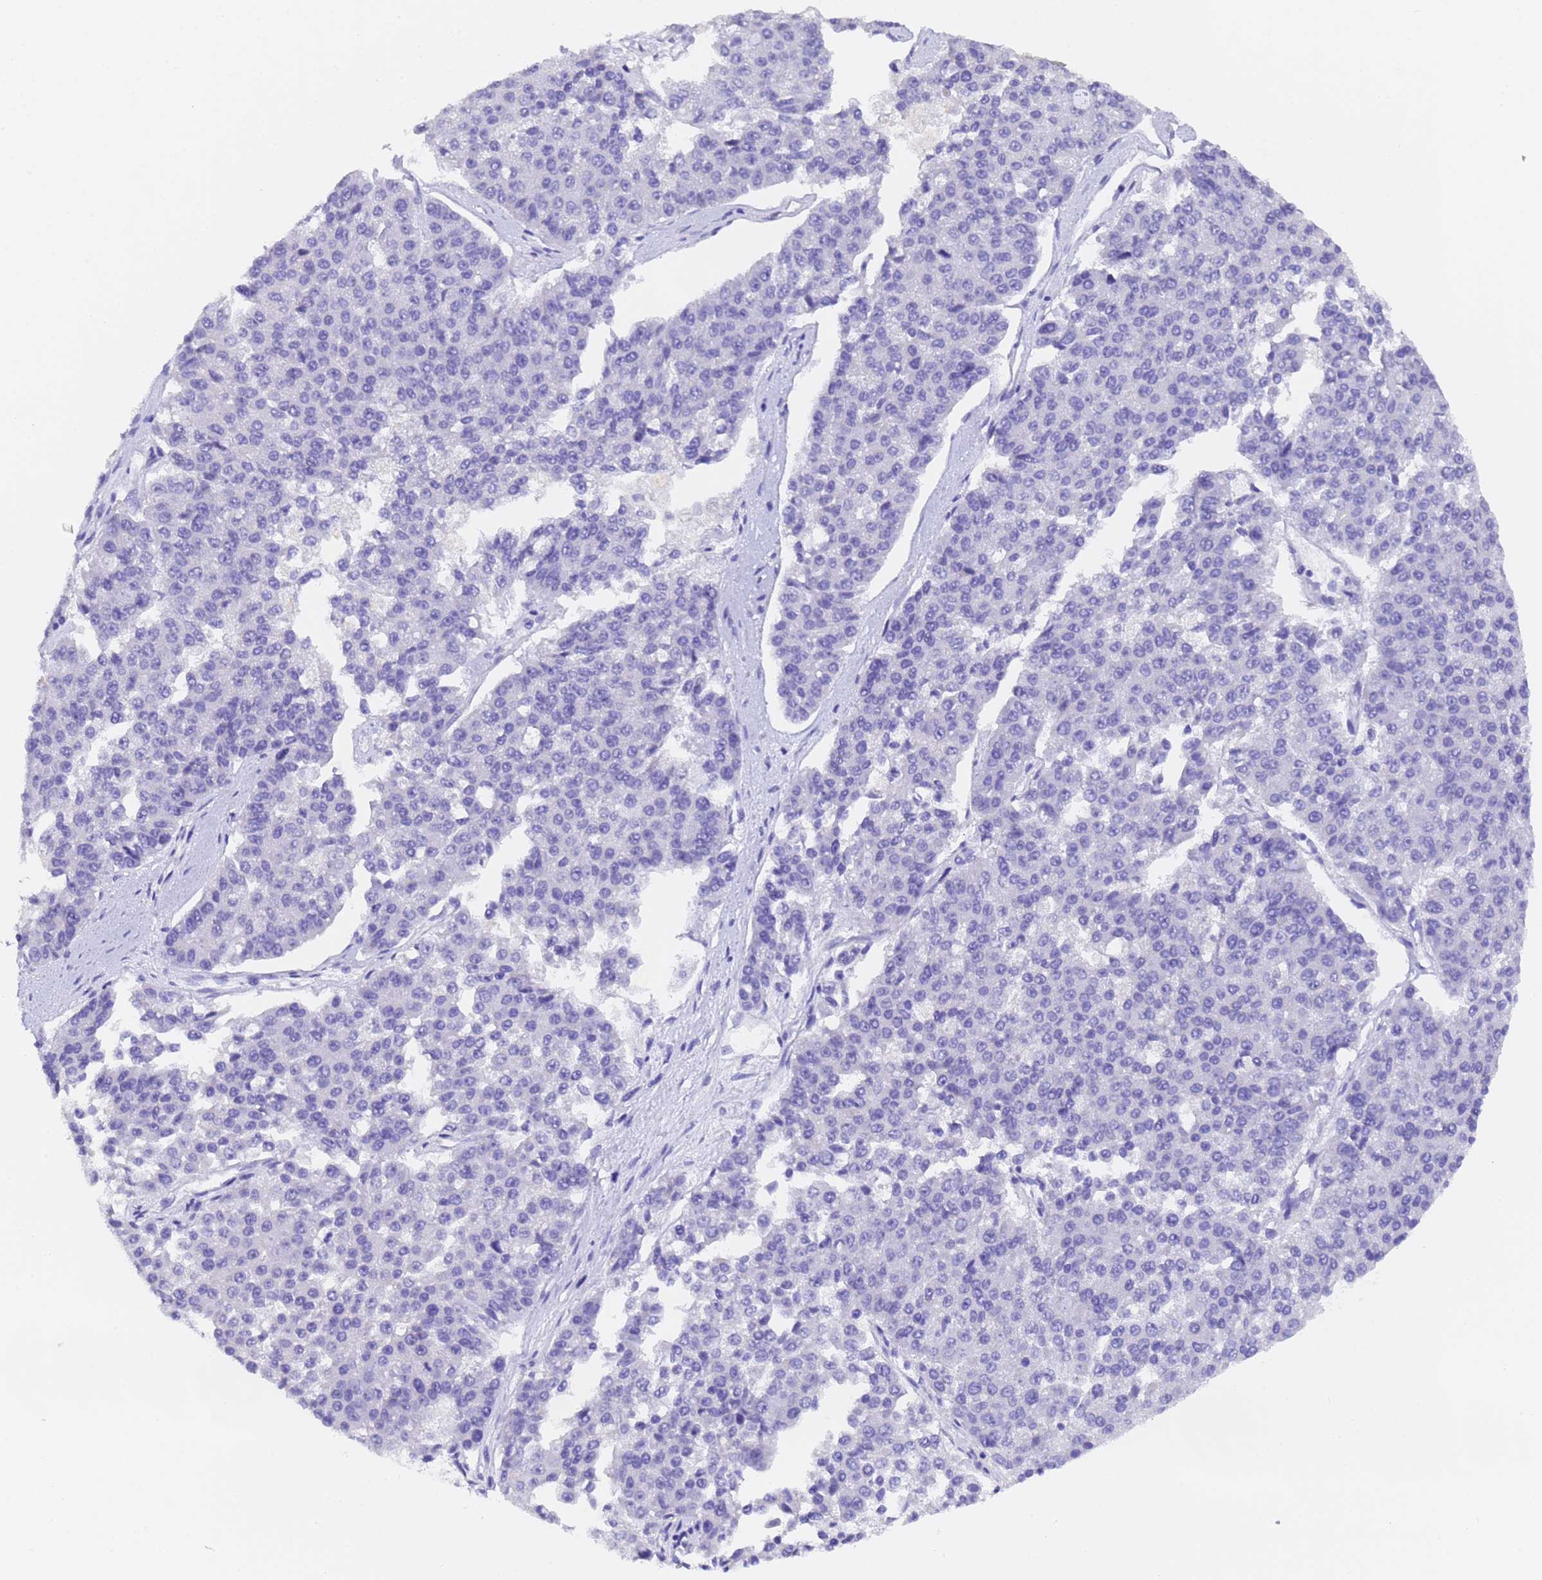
{"staining": {"intensity": "negative", "quantity": "none", "location": "none"}, "tissue": "pancreatic cancer", "cell_type": "Tumor cells", "image_type": "cancer", "snomed": [{"axis": "morphology", "description": "Adenocarcinoma, NOS"}, {"axis": "topography", "description": "Pancreas"}], "caption": "Immunohistochemistry of adenocarcinoma (pancreatic) demonstrates no staining in tumor cells. Nuclei are stained in blue.", "gene": "GABRA1", "patient": {"sex": "male", "age": 50}}